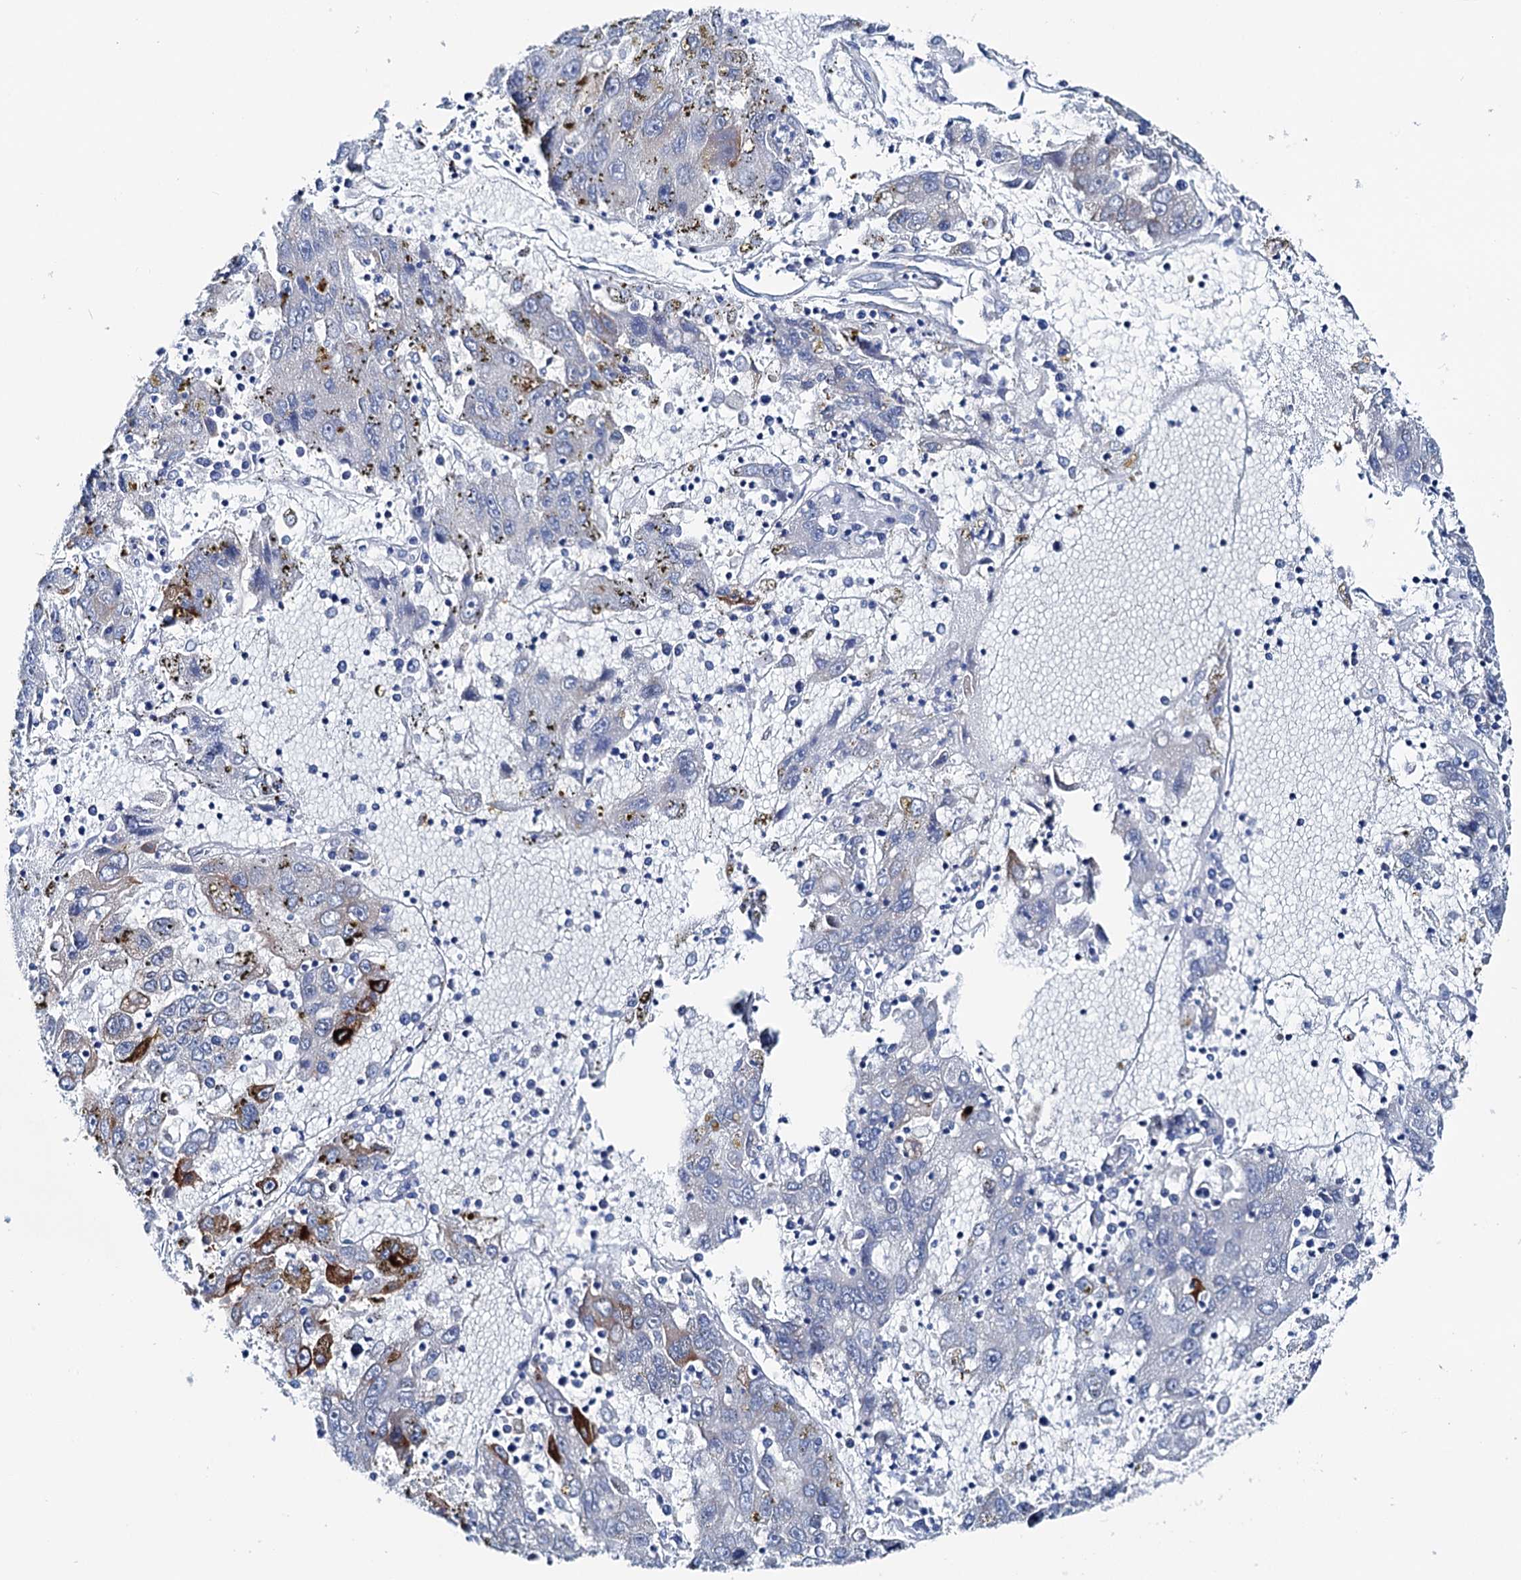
{"staining": {"intensity": "strong", "quantity": "<25%", "location": "cytoplasmic/membranous"}, "tissue": "liver cancer", "cell_type": "Tumor cells", "image_type": "cancer", "snomed": [{"axis": "morphology", "description": "Carcinoma, Hepatocellular, NOS"}, {"axis": "topography", "description": "Liver"}], "caption": "Immunohistochemistry of human liver cancer displays medium levels of strong cytoplasmic/membranous positivity in approximately <25% of tumor cells. (IHC, brightfield microscopy, high magnification).", "gene": "SHROOM1", "patient": {"sex": "male", "age": 49}}